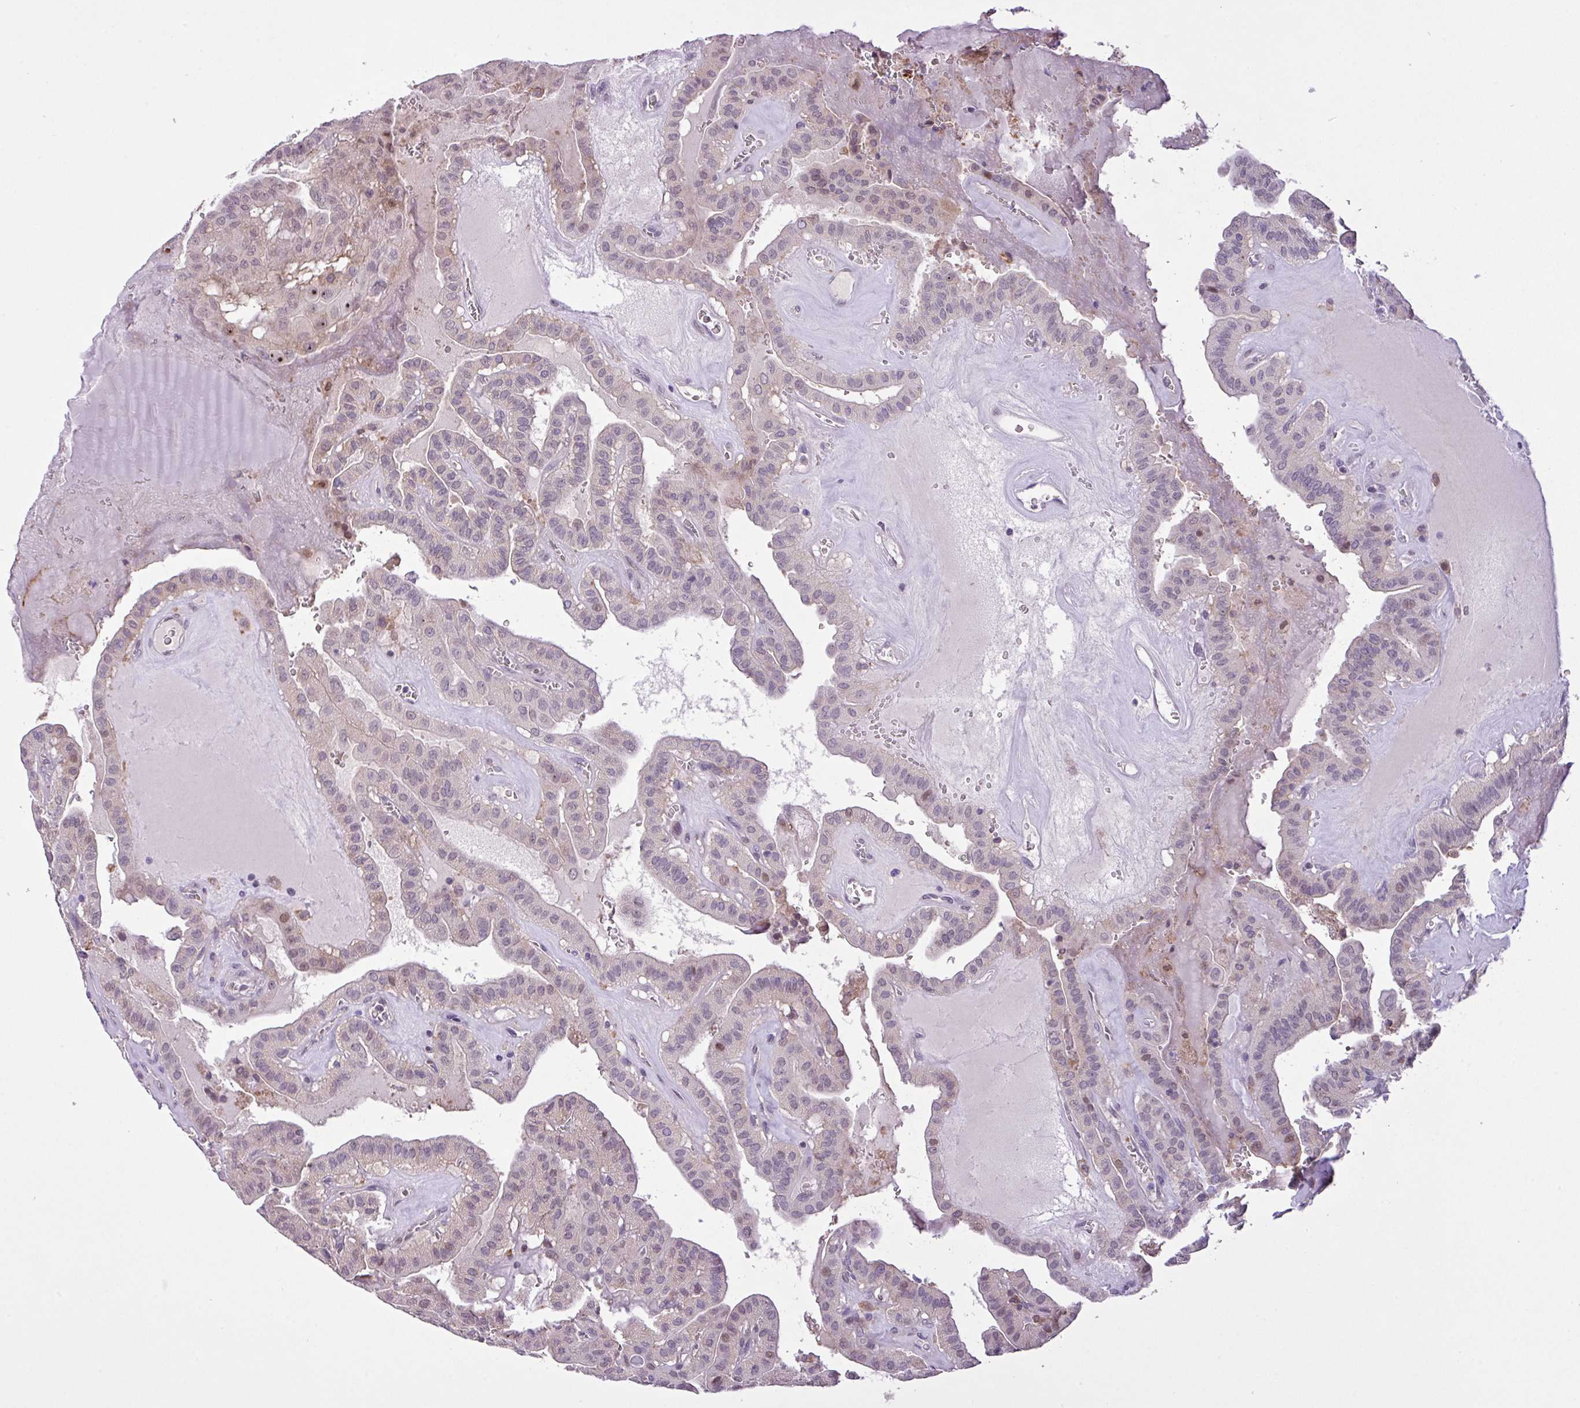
{"staining": {"intensity": "weak", "quantity": "25%-75%", "location": "cytoplasmic/membranous,nuclear"}, "tissue": "thyroid cancer", "cell_type": "Tumor cells", "image_type": "cancer", "snomed": [{"axis": "morphology", "description": "Papillary adenocarcinoma, NOS"}, {"axis": "topography", "description": "Thyroid gland"}], "caption": "Brown immunohistochemical staining in thyroid cancer (papillary adenocarcinoma) demonstrates weak cytoplasmic/membranous and nuclear expression in about 25%-75% of tumor cells.", "gene": "RPP25L", "patient": {"sex": "male", "age": 52}}